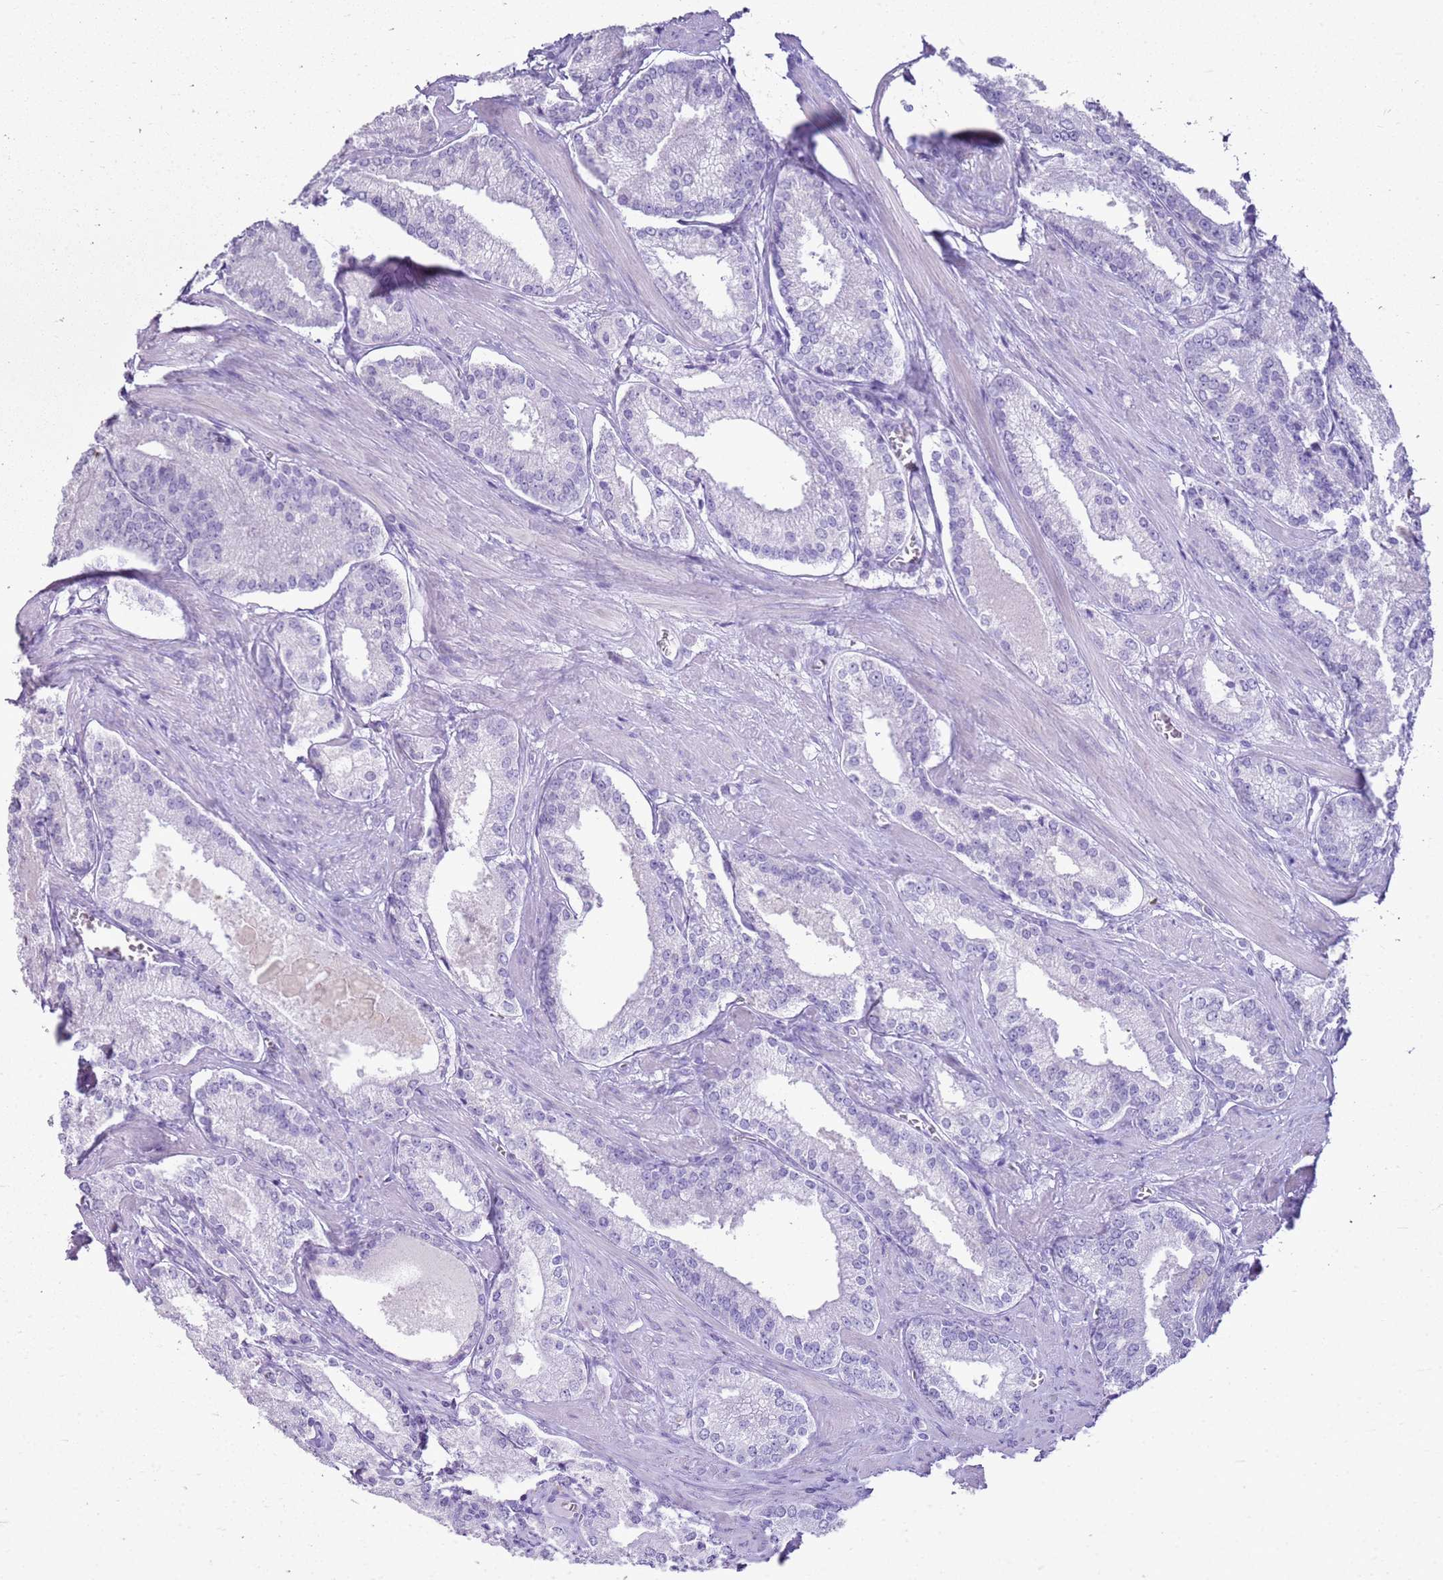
{"staining": {"intensity": "negative", "quantity": "none", "location": "none"}, "tissue": "prostate cancer", "cell_type": "Tumor cells", "image_type": "cancer", "snomed": [{"axis": "morphology", "description": "Adenocarcinoma, Low grade"}, {"axis": "topography", "description": "Prostate"}], "caption": "Tumor cells show no significant positivity in low-grade adenocarcinoma (prostate).", "gene": "CA8", "patient": {"sex": "male", "age": 54}}